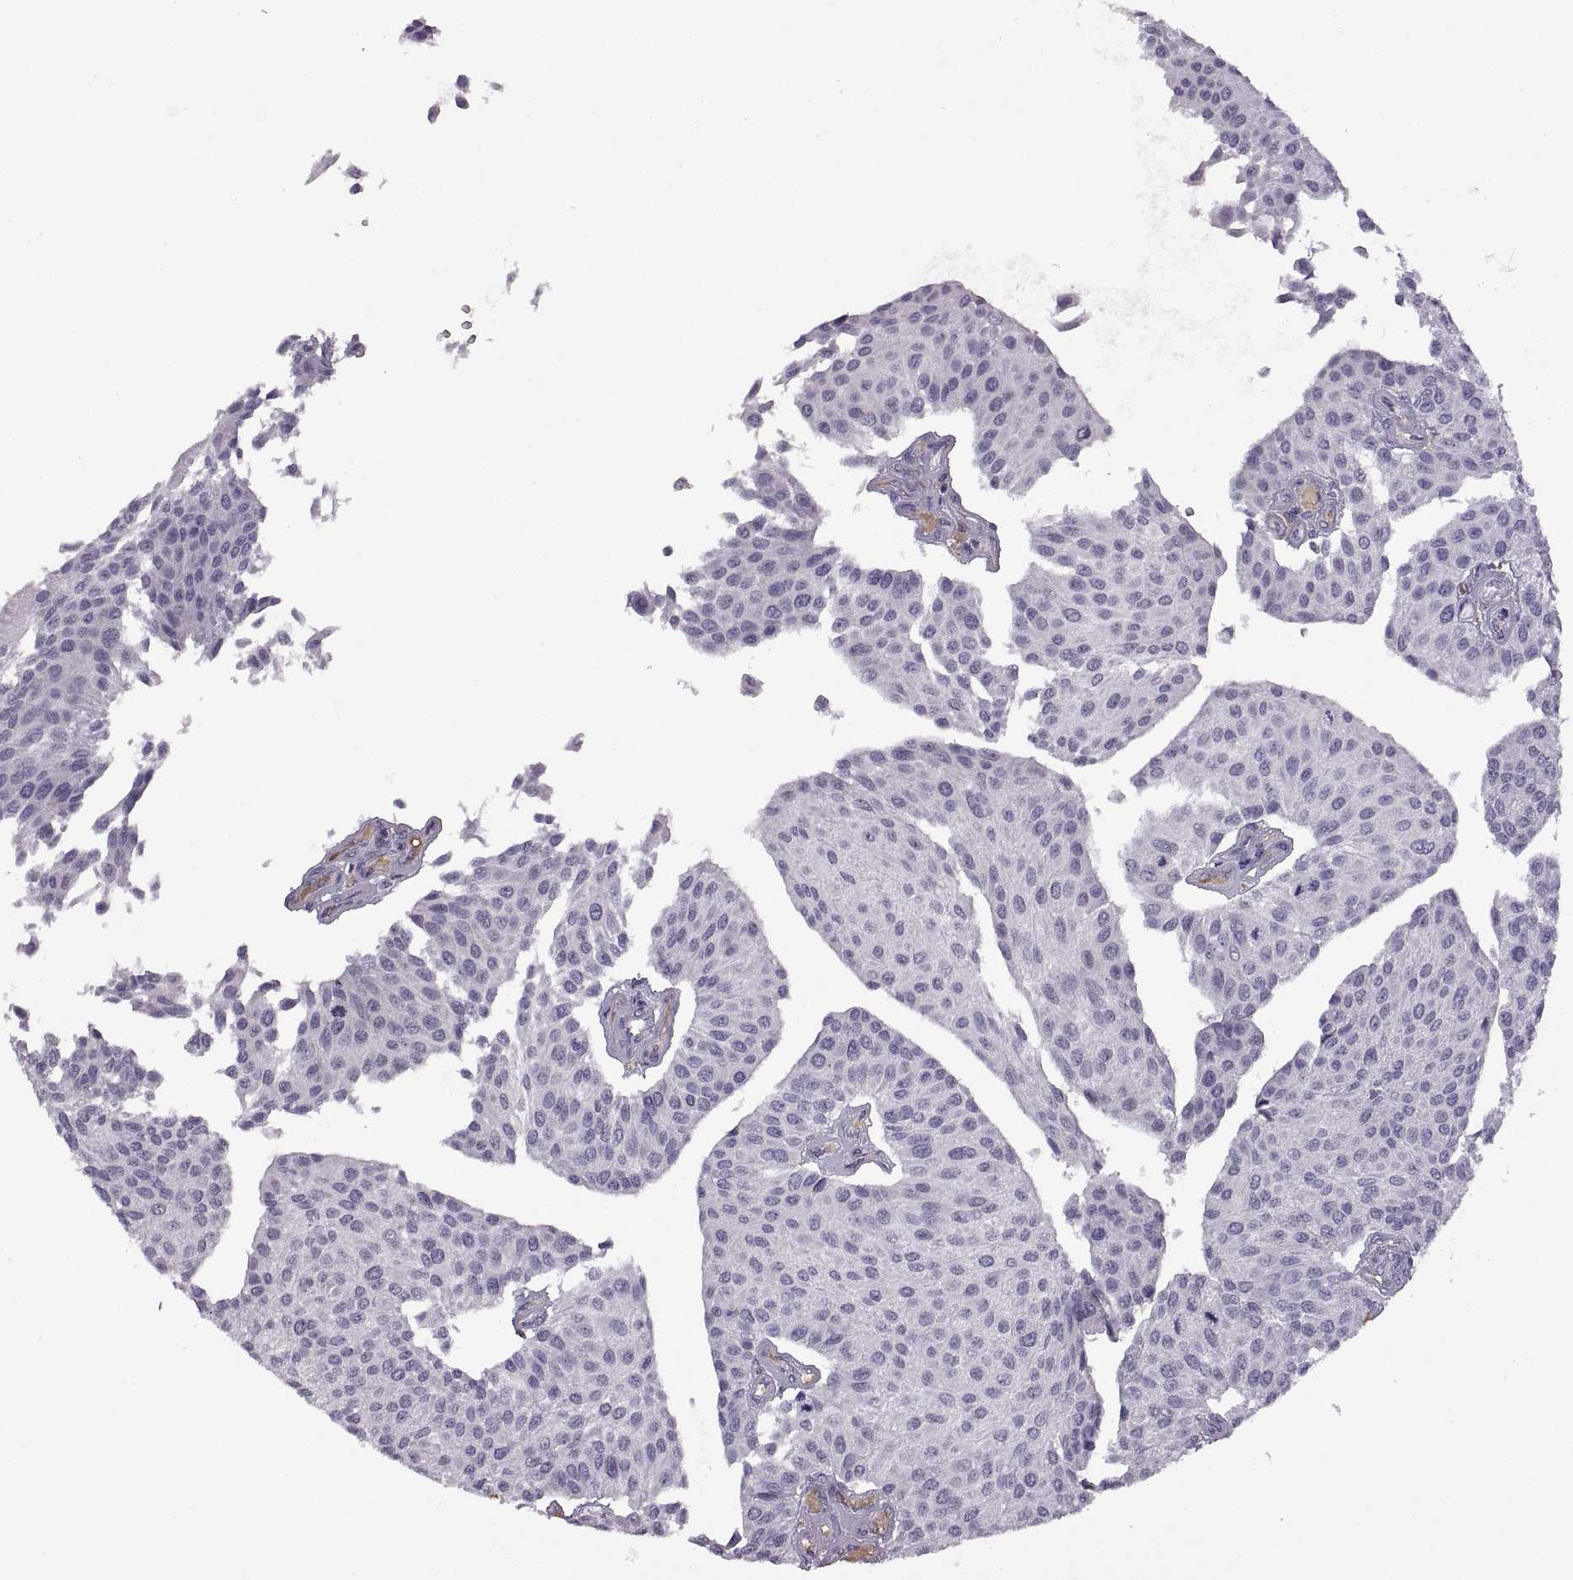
{"staining": {"intensity": "negative", "quantity": "none", "location": "none"}, "tissue": "urothelial cancer", "cell_type": "Tumor cells", "image_type": "cancer", "snomed": [{"axis": "morphology", "description": "Urothelial carcinoma, NOS"}, {"axis": "topography", "description": "Urinary bladder"}], "caption": "IHC of urothelial cancer displays no positivity in tumor cells.", "gene": "MEIOC", "patient": {"sex": "male", "age": 55}}